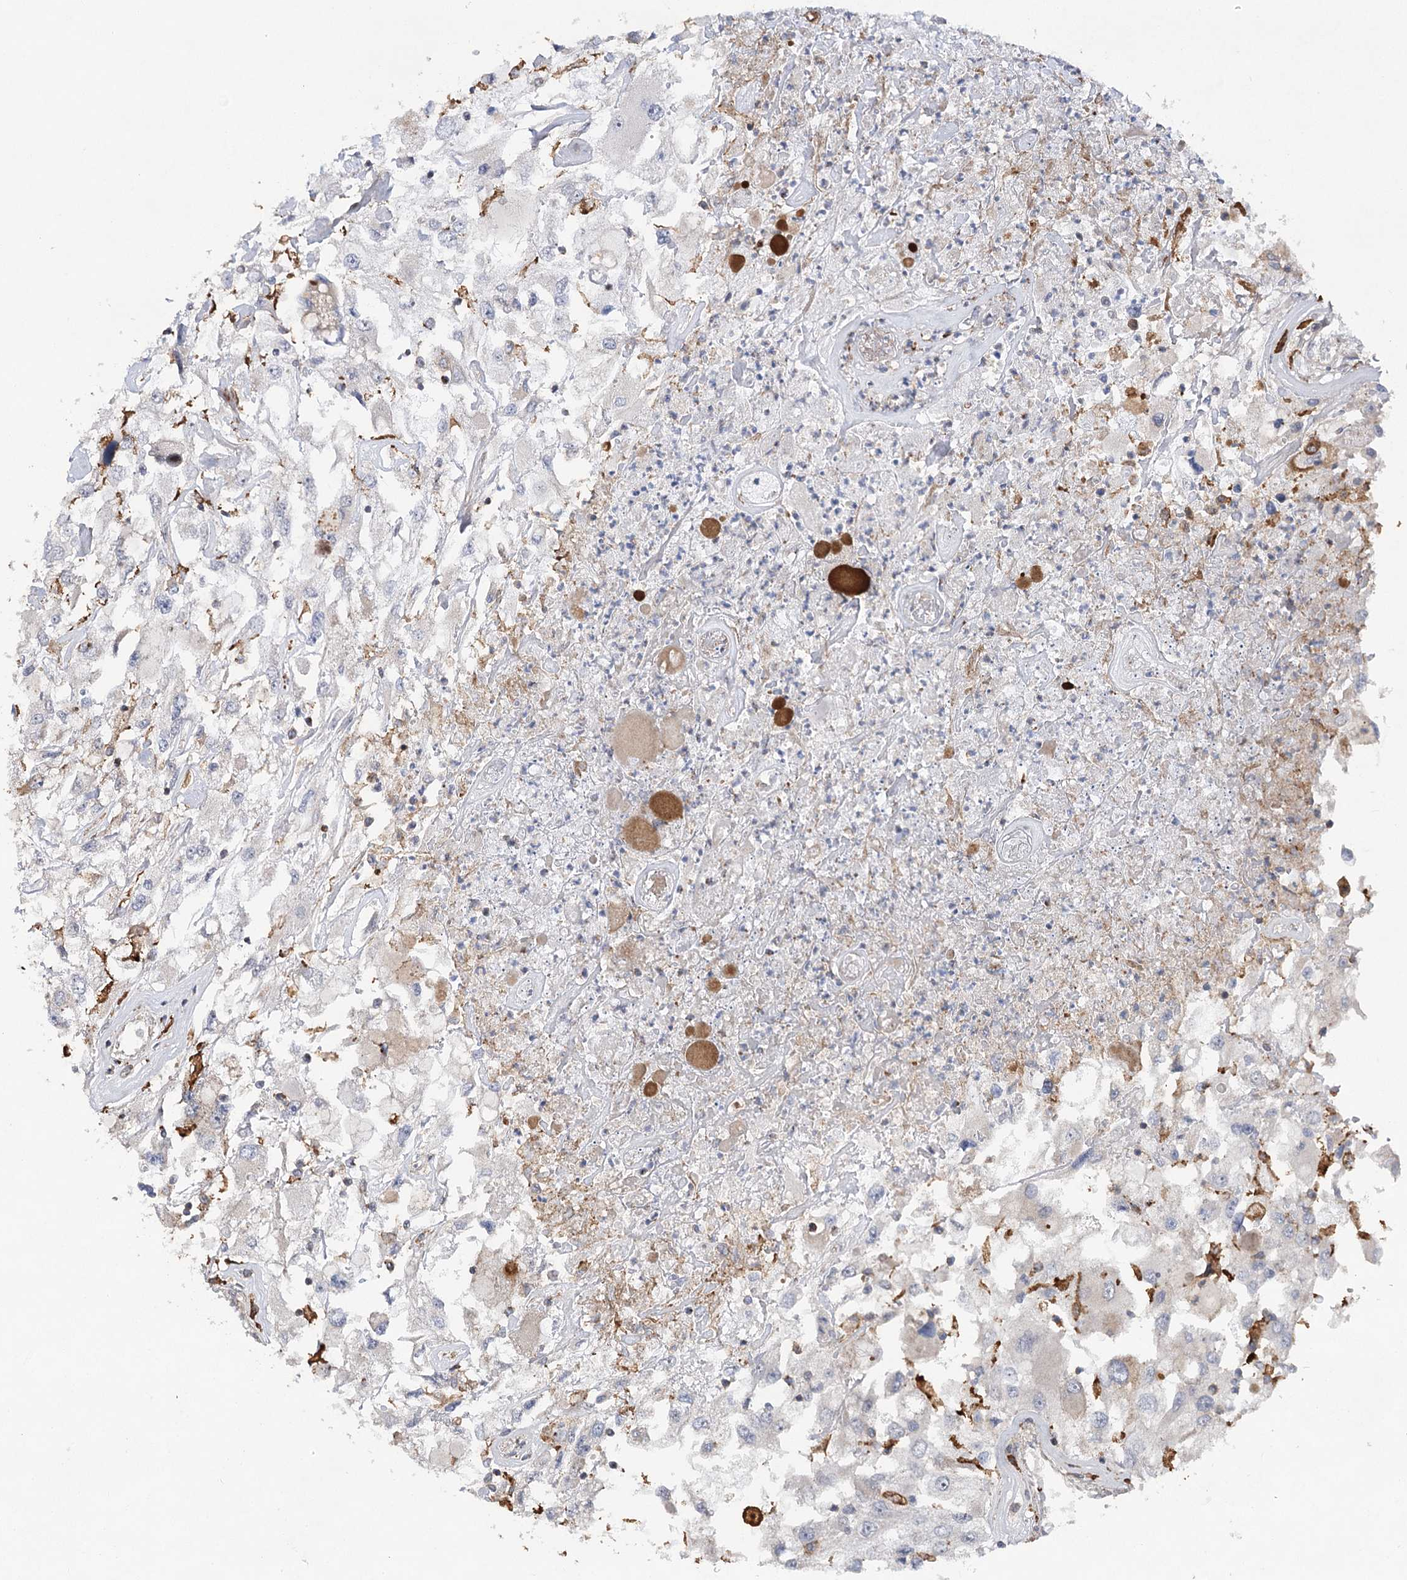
{"staining": {"intensity": "negative", "quantity": "none", "location": "none"}, "tissue": "renal cancer", "cell_type": "Tumor cells", "image_type": "cancer", "snomed": [{"axis": "morphology", "description": "Adenocarcinoma, NOS"}, {"axis": "topography", "description": "Kidney"}], "caption": "Immunohistochemistry histopathology image of human renal cancer (adenocarcinoma) stained for a protein (brown), which demonstrates no positivity in tumor cells.", "gene": "OBSL1", "patient": {"sex": "female", "age": 52}}